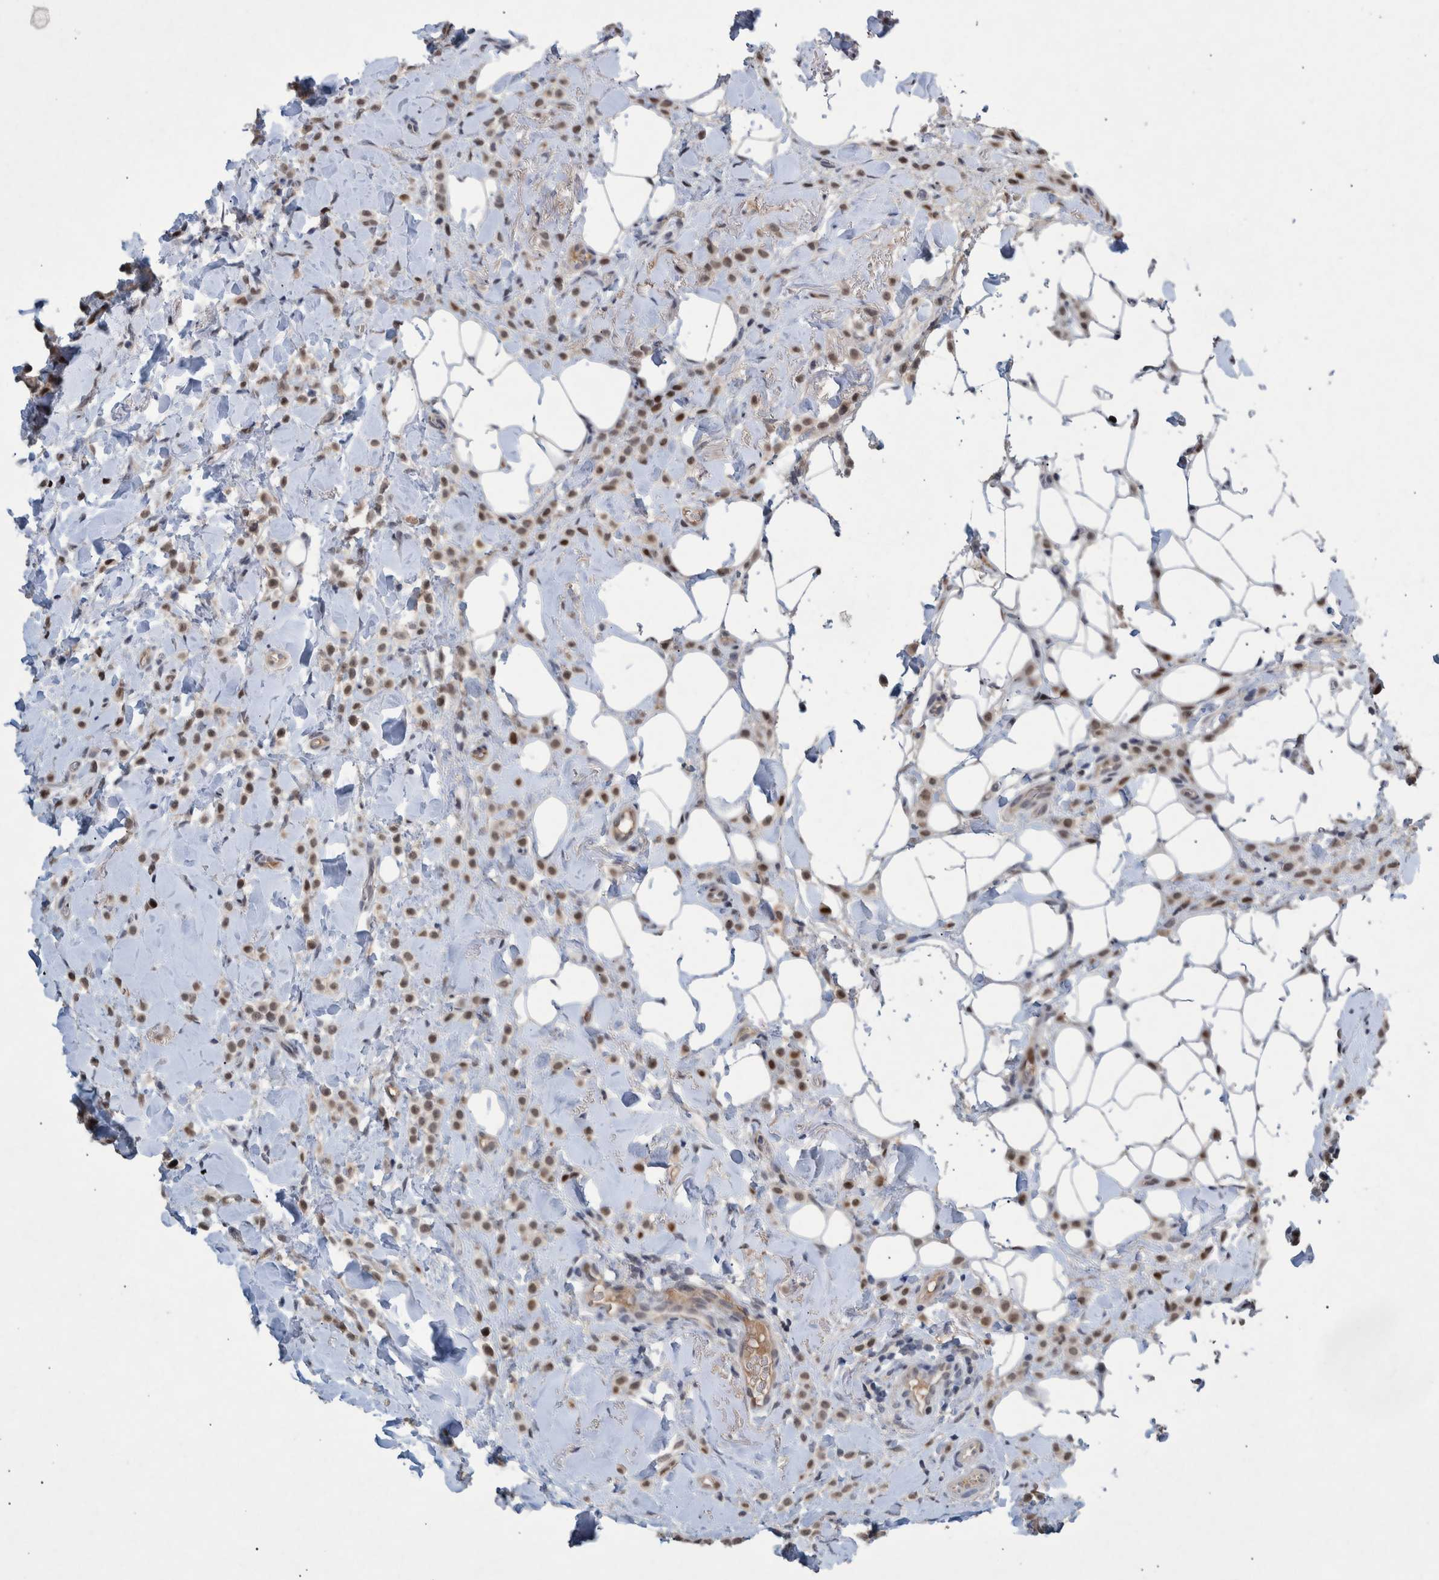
{"staining": {"intensity": "moderate", "quantity": ">75%", "location": "nuclear"}, "tissue": "breast cancer", "cell_type": "Tumor cells", "image_type": "cancer", "snomed": [{"axis": "morphology", "description": "Normal tissue, NOS"}, {"axis": "morphology", "description": "Lobular carcinoma"}, {"axis": "topography", "description": "Breast"}], "caption": "Human breast lobular carcinoma stained with a brown dye reveals moderate nuclear positive expression in about >75% of tumor cells.", "gene": "ESRP1", "patient": {"sex": "female", "age": 50}}